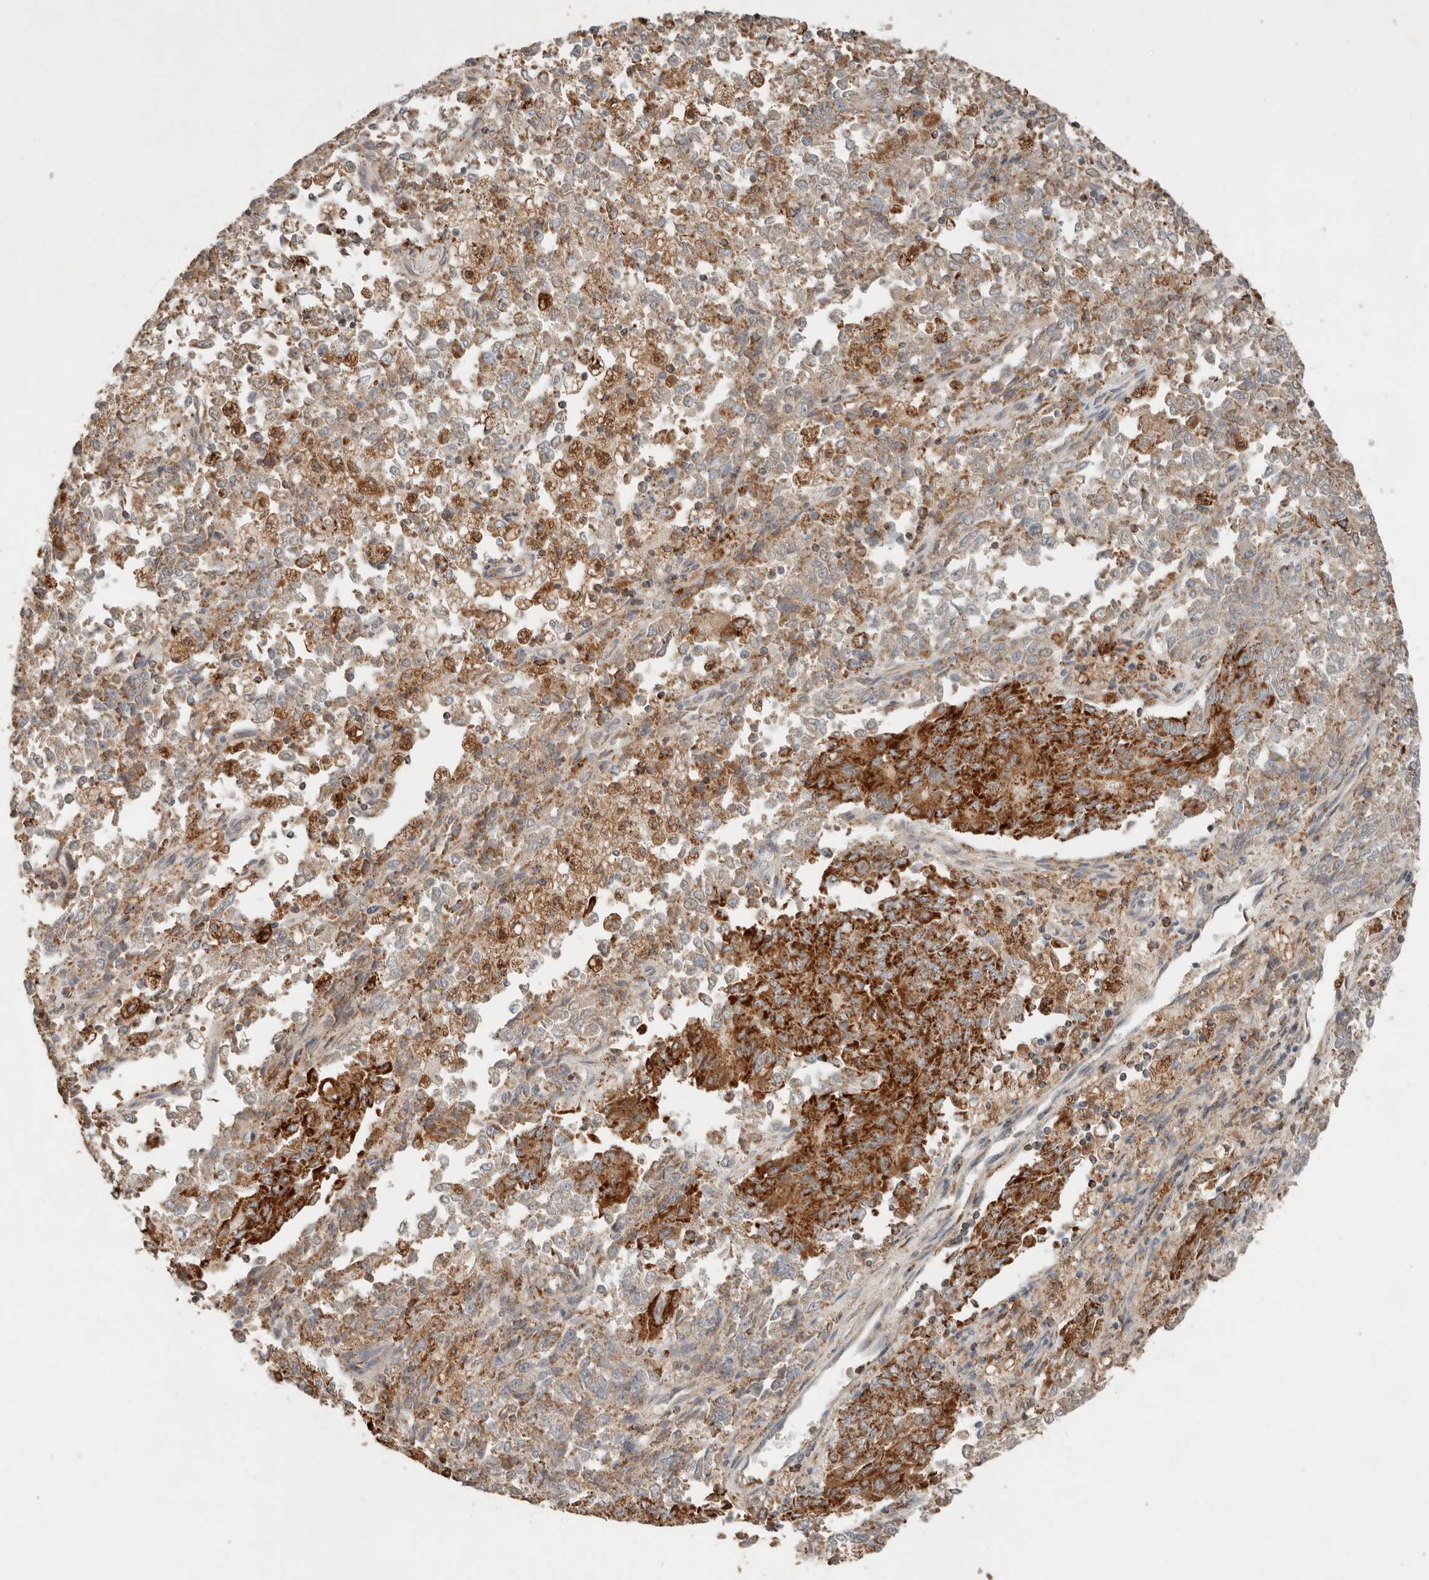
{"staining": {"intensity": "strong", "quantity": "25%-75%", "location": "cytoplasmic/membranous"}, "tissue": "endometrial cancer", "cell_type": "Tumor cells", "image_type": "cancer", "snomed": [{"axis": "morphology", "description": "Adenocarcinoma, NOS"}, {"axis": "topography", "description": "Endometrium"}], "caption": "Endometrial cancer (adenocarcinoma) stained with a brown dye displays strong cytoplasmic/membranous positive staining in approximately 25%-75% of tumor cells.", "gene": "ARHGEF10L", "patient": {"sex": "female", "age": 80}}